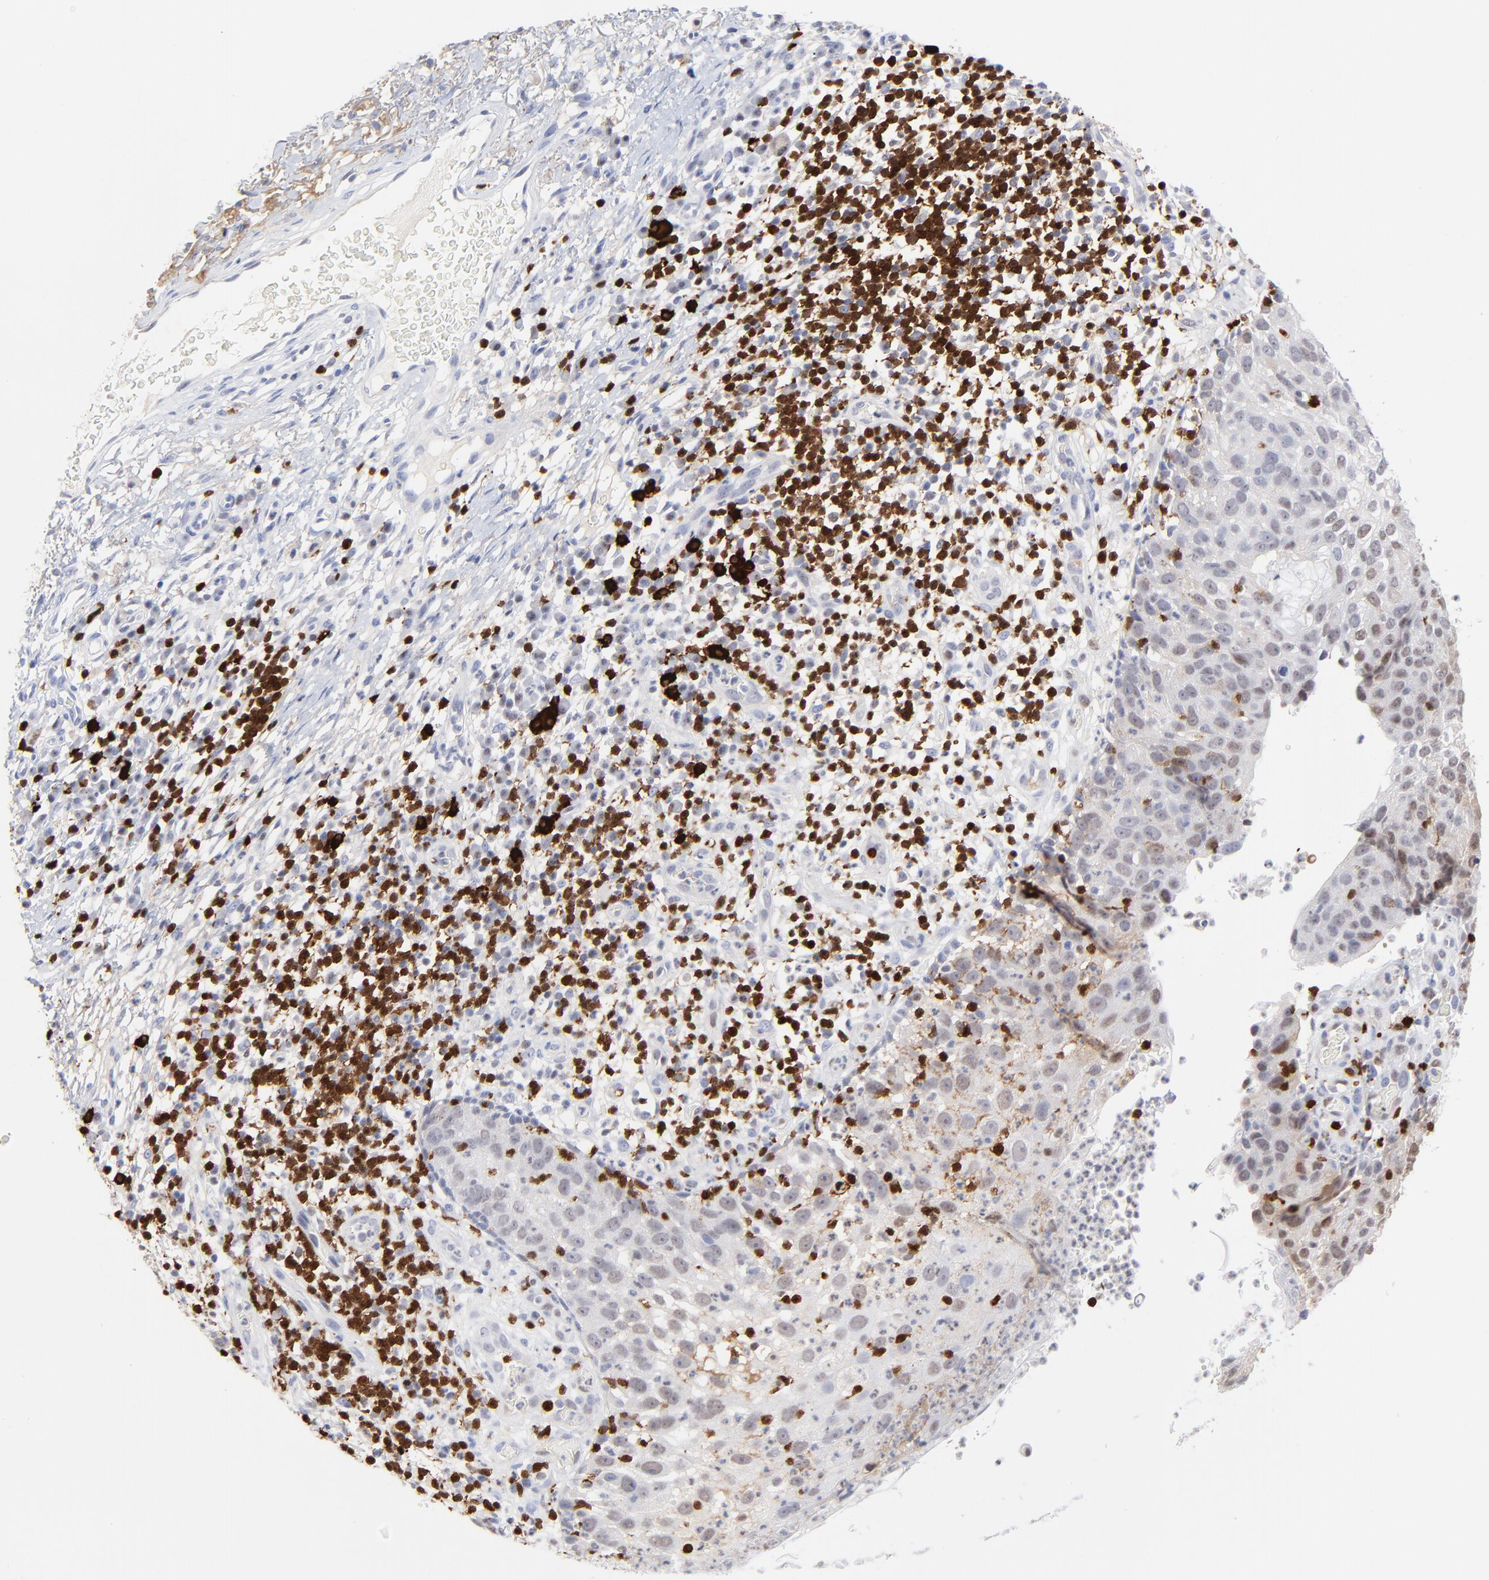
{"staining": {"intensity": "weak", "quantity": "25%-75%", "location": "nuclear"}, "tissue": "skin cancer", "cell_type": "Tumor cells", "image_type": "cancer", "snomed": [{"axis": "morphology", "description": "Squamous cell carcinoma, NOS"}, {"axis": "topography", "description": "Skin"}], "caption": "Immunohistochemical staining of human skin squamous cell carcinoma displays weak nuclear protein staining in about 25%-75% of tumor cells.", "gene": "ZAP70", "patient": {"sex": "male", "age": 87}}